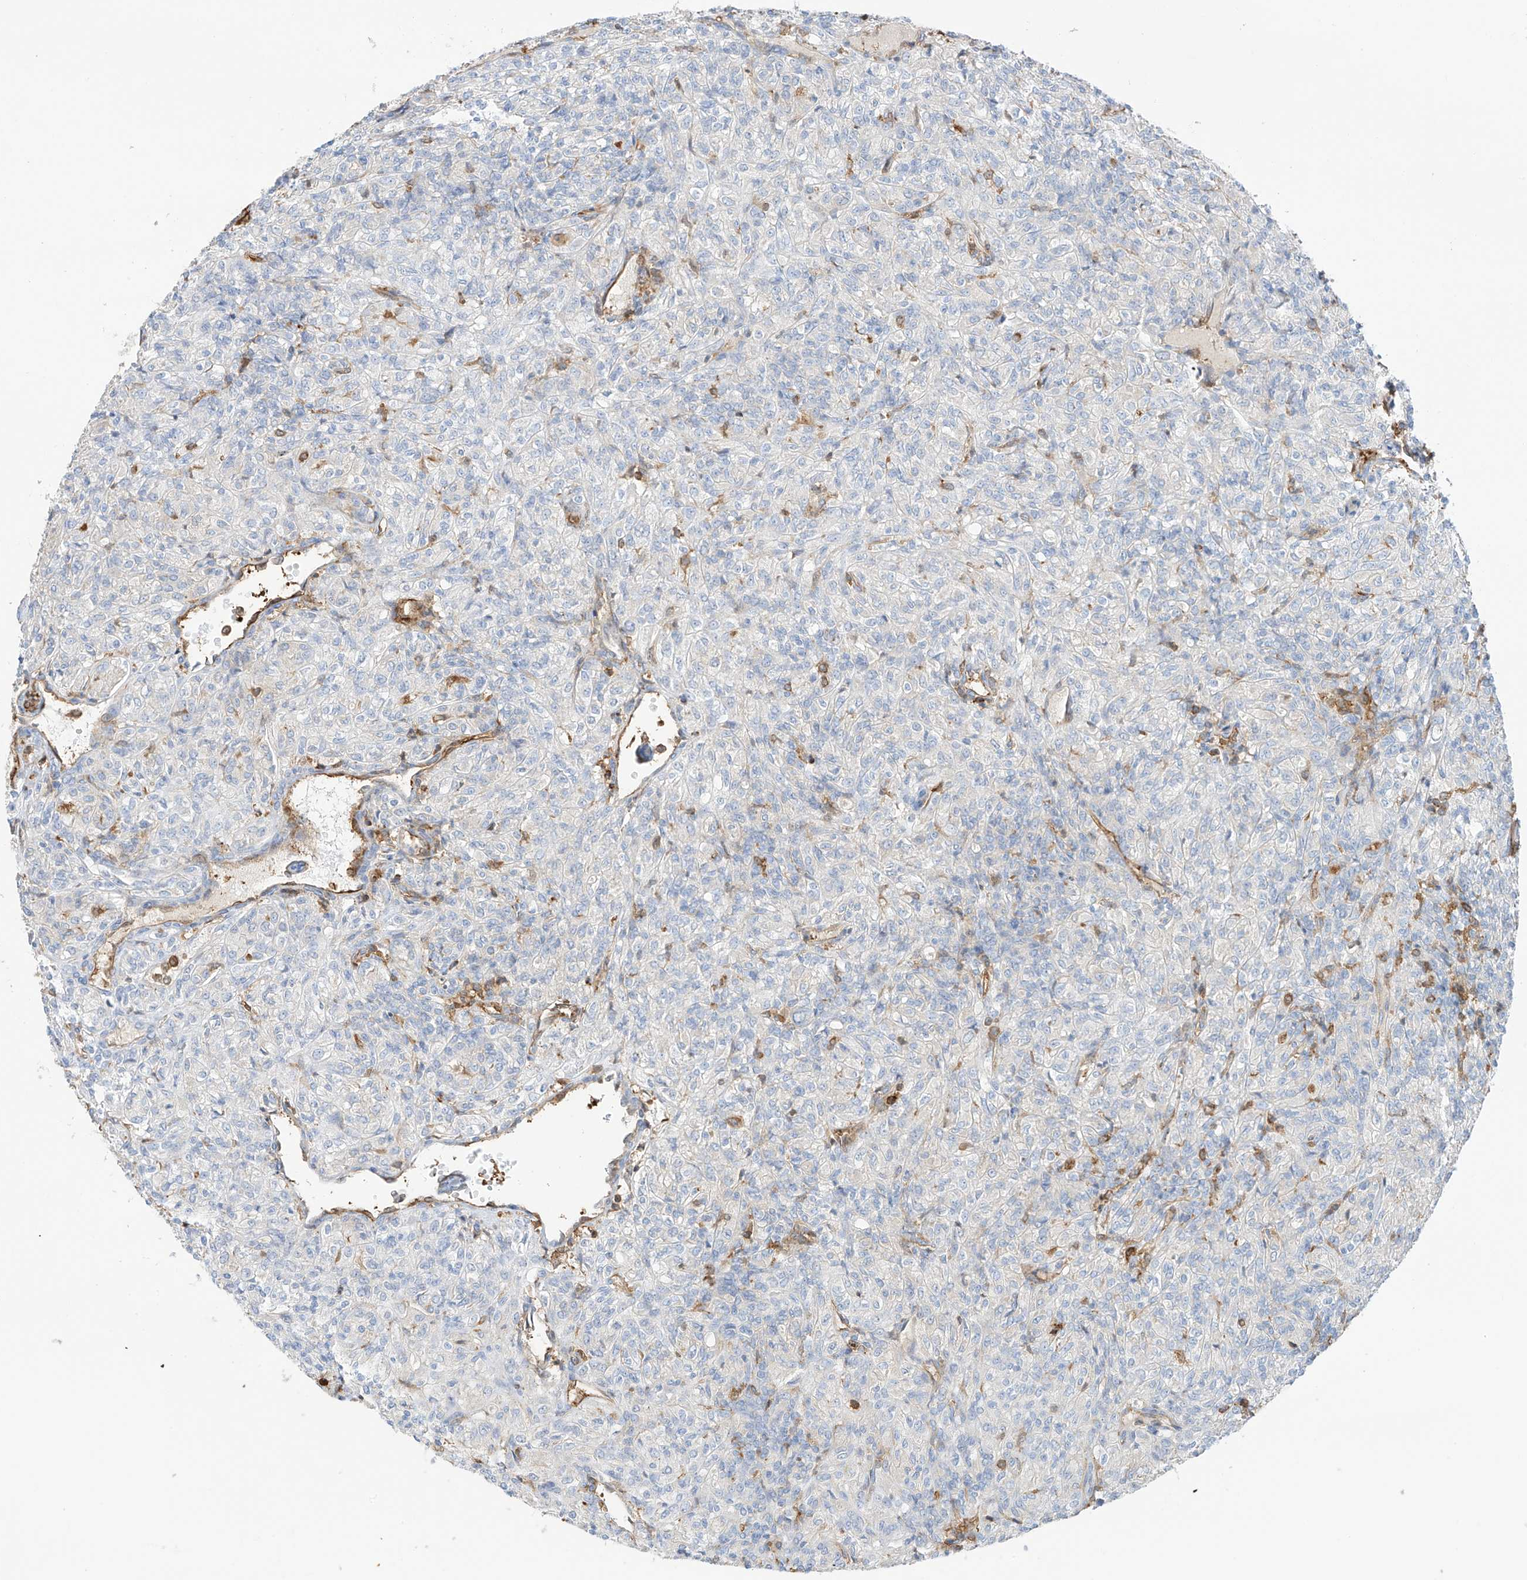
{"staining": {"intensity": "negative", "quantity": "none", "location": "none"}, "tissue": "renal cancer", "cell_type": "Tumor cells", "image_type": "cancer", "snomed": [{"axis": "morphology", "description": "Adenocarcinoma, NOS"}, {"axis": "topography", "description": "Kidney"}], "caption": "This is an immunohistochemistry (IHC) photomicrograph of renal adenocarcinoma. There is no expression in tumor cells.", "gene": "ARHGAP25", "patient": {"sex": "male", "age": 77}}